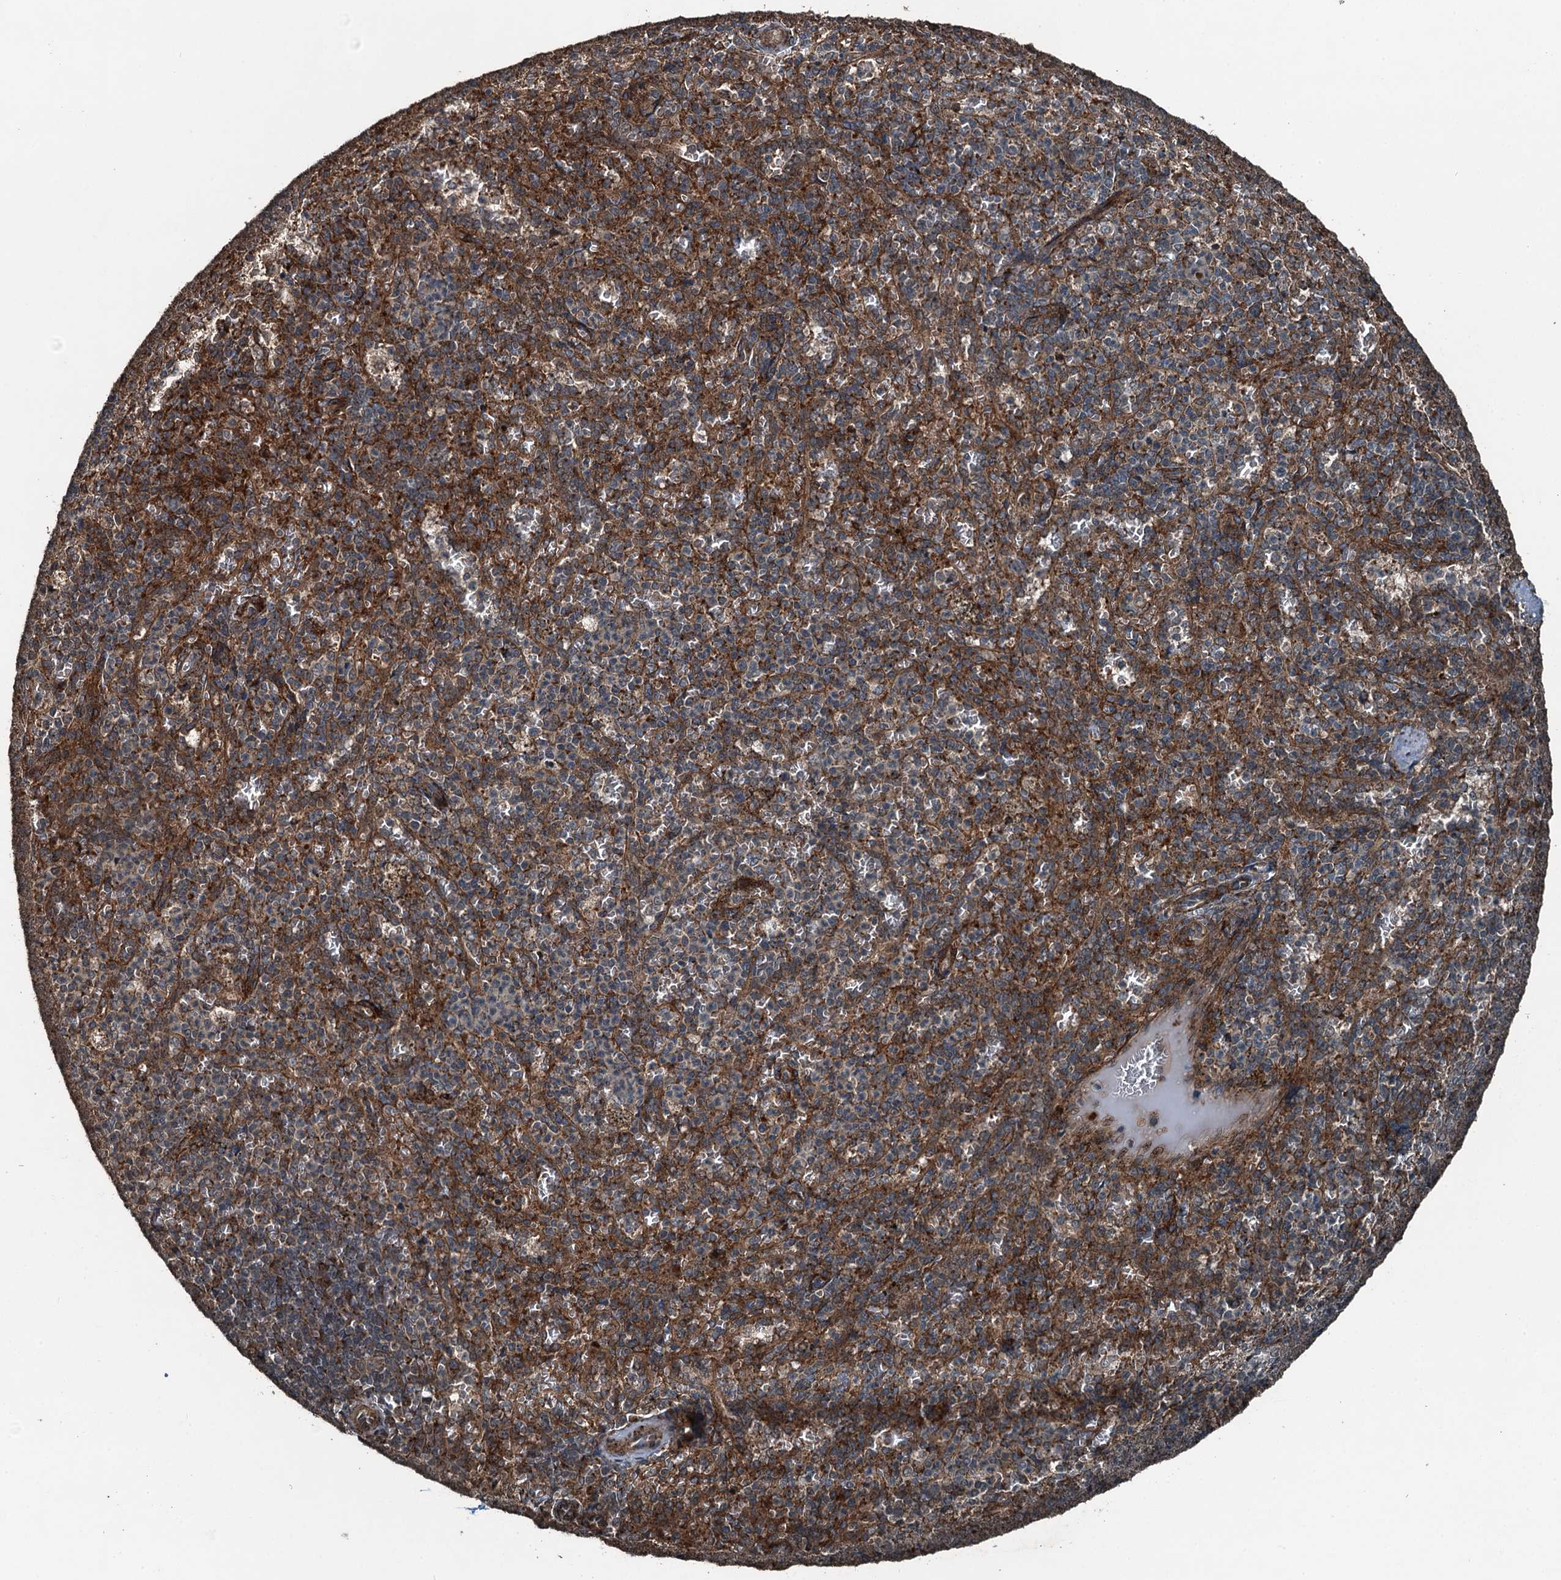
{"staining": {"intensity": "weak", "quantity": "25%-75%", "location": "cytoplasmic/membranous"}, "tissue": "spleen", "cell_type": "Cells in red pulp", "image_type": "normal", "snomed": [{"axis": "morphology", "description": "Normal tissue, NOS"}, {"axis": "topography", "description": "Spleen"}], "caption": "Protein expression analysis of normal human spleen reveals weak cytoplasmic/membranous expression in approximately 25%-75% of cells in red pulp. (IHC, brightfield microscopy, high magnification).", "gene": "TCTN1", "patient": {"sex": "female", "age": 21}}